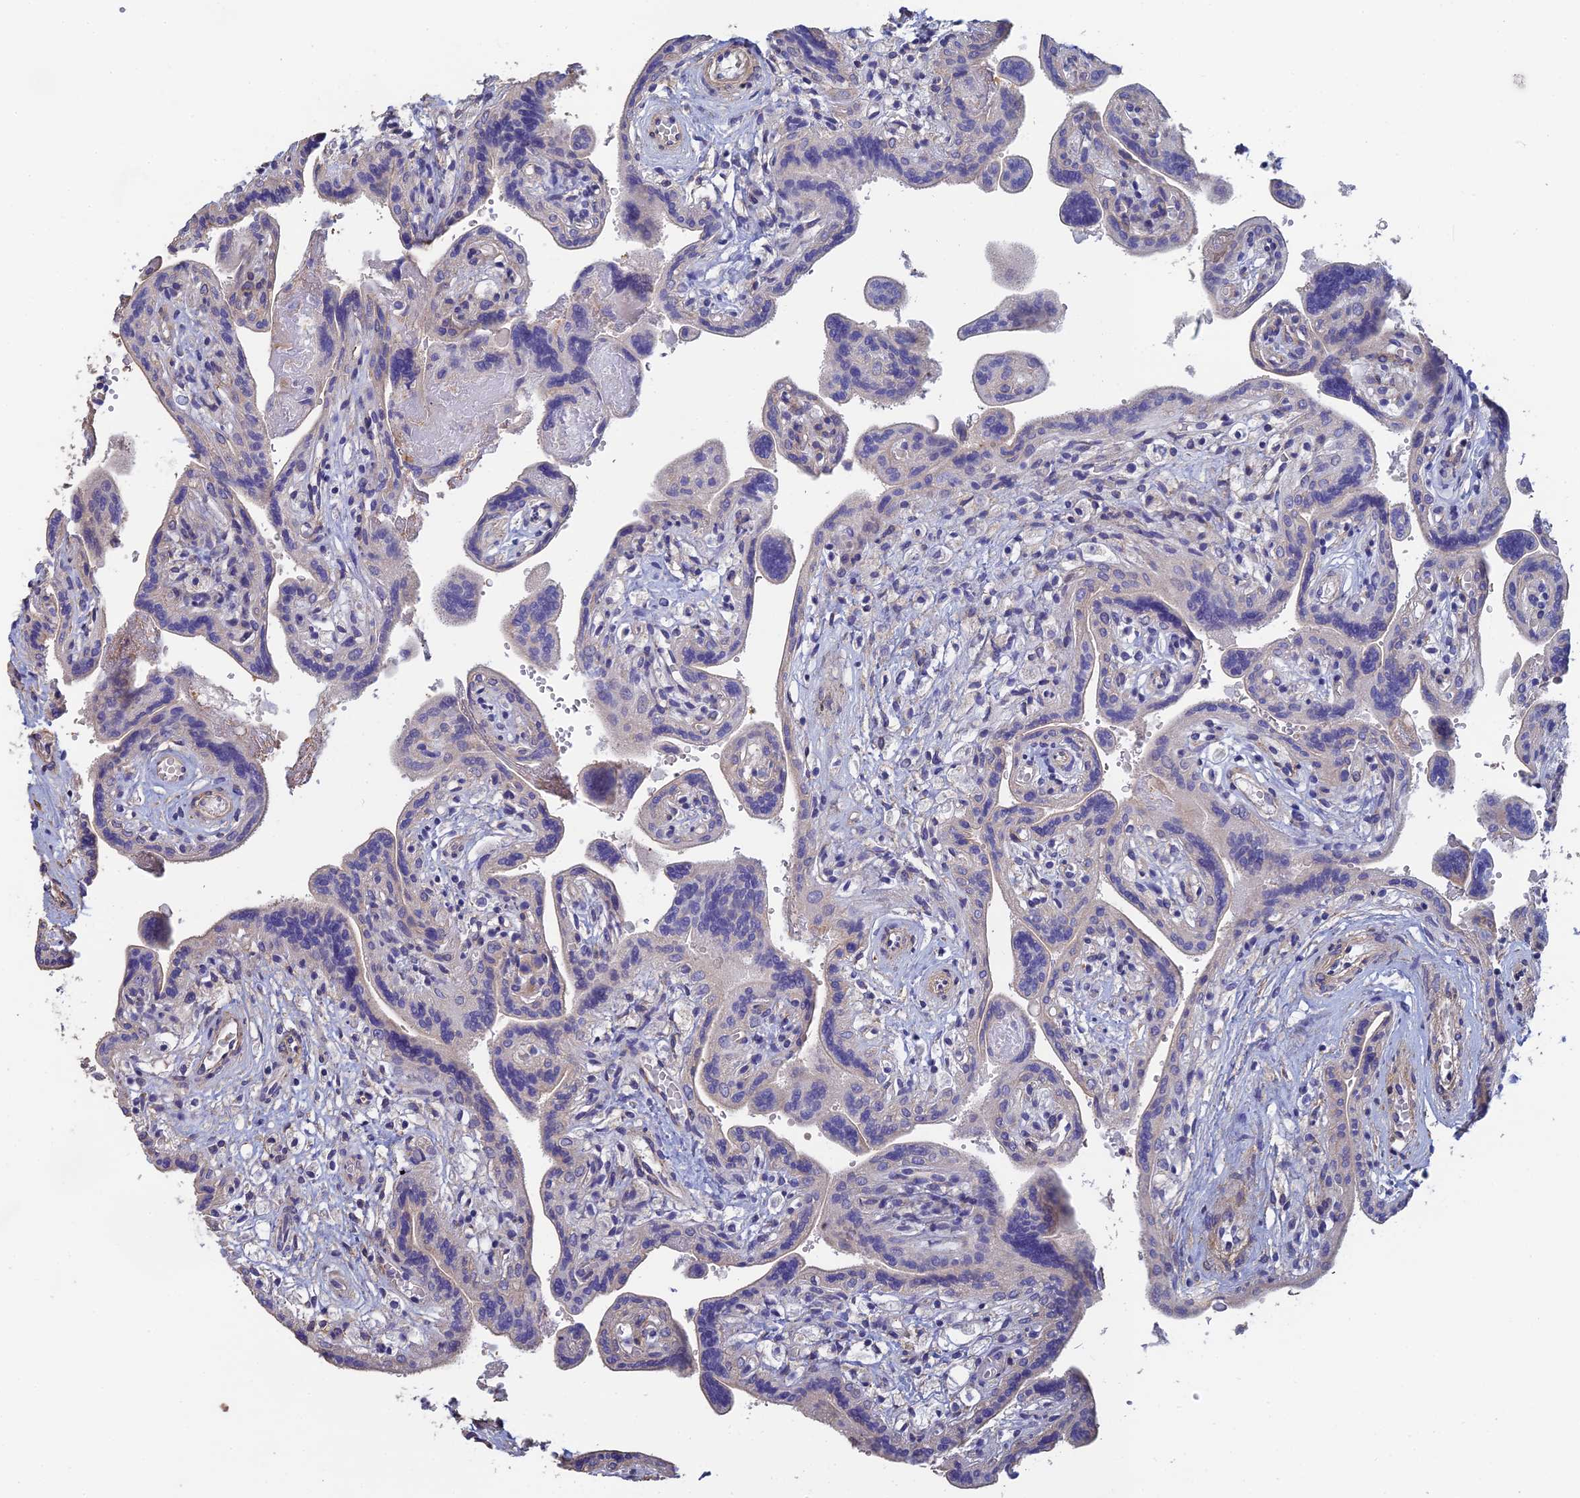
{"staining": {"intensity": "negative", "quantity": "none", "location": "none"}, "tissue": "placenta", "cell_type": "Trophoblastic cells", "image_type": "normal", "snomed": [{"axis": "morphology", "description": "Normal tissue, NOS"}, {"axis": "topography", "description": "Placenta"}], "caption": "Immunohistochemistry image of unremarkable human placenta stained for a protein (brown), which demonstrates no staining in trophoblastic cells. Nuclei are stained in blue.", "gene": "PCDHA5", "patient": {"sex": "female", "age": 37}}